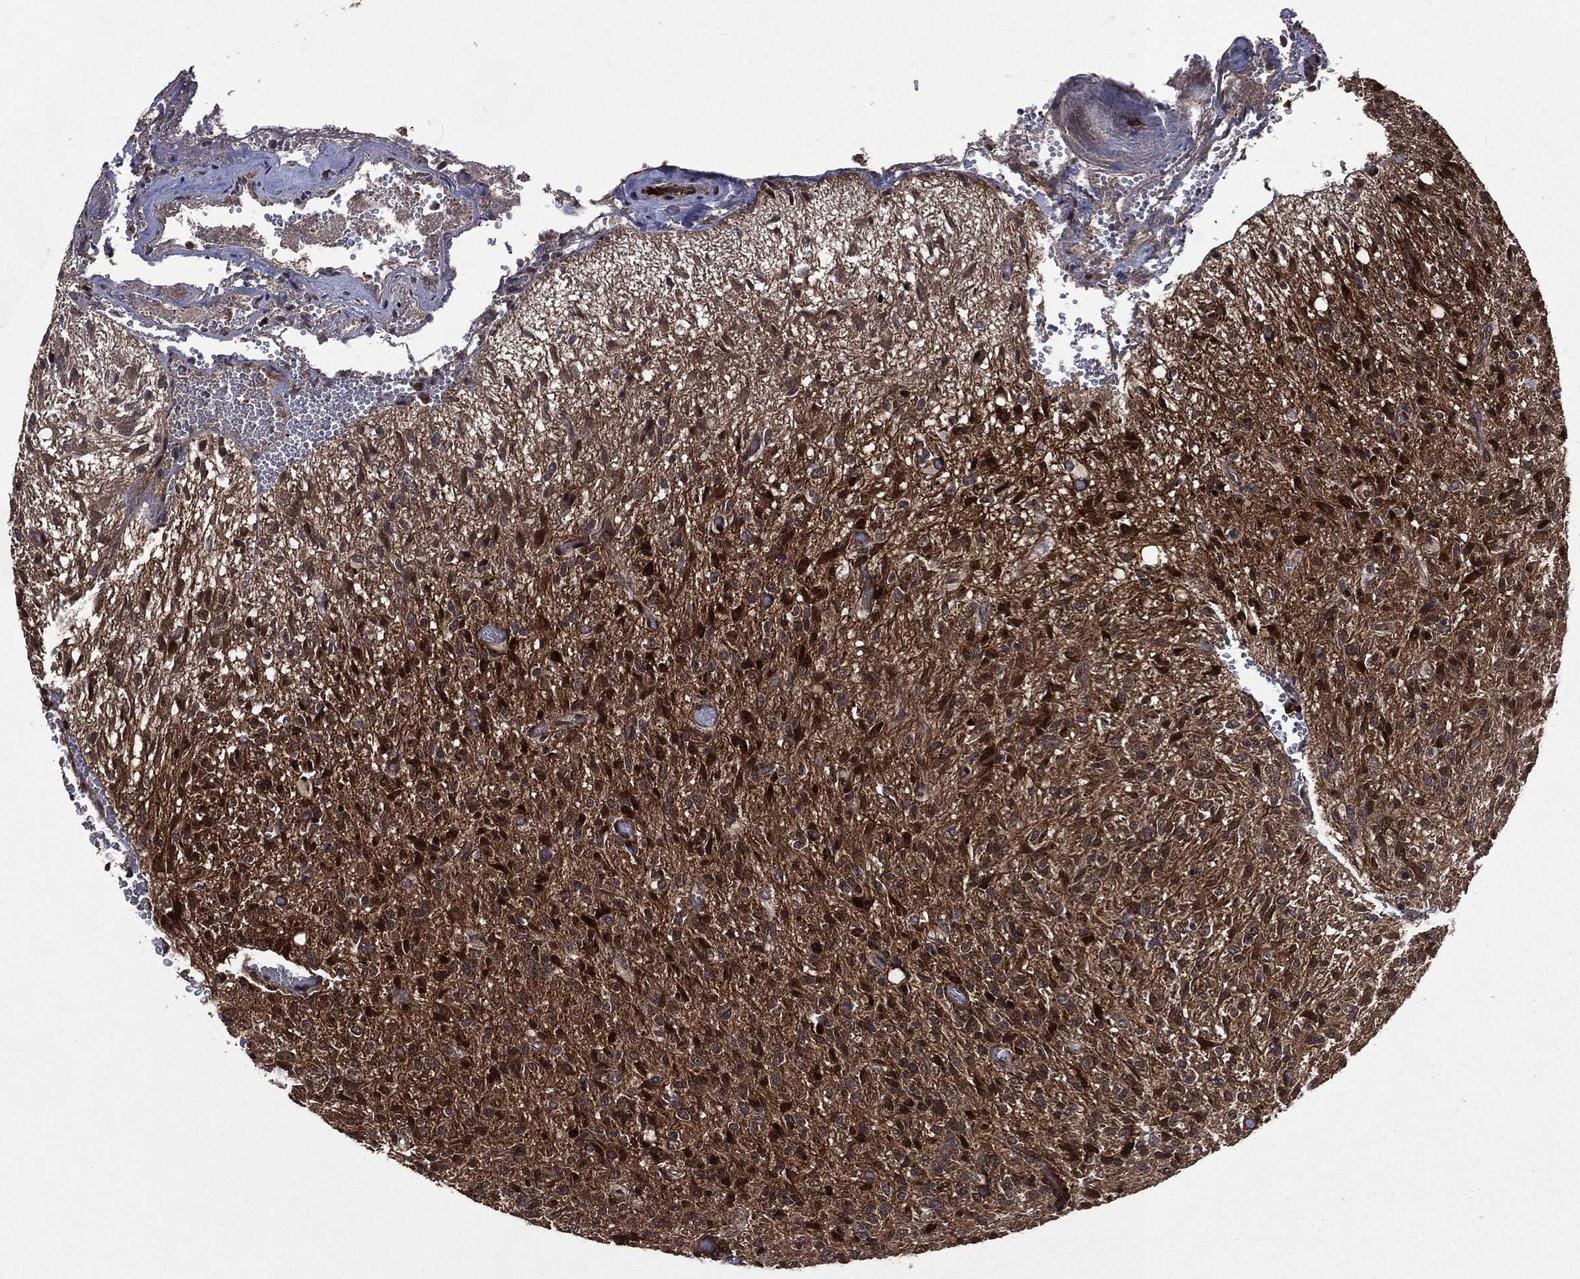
{"staining": {"intensity": "strong", "quantity": "<25%", "location": "cytoplasmic/membranous,nuclear"}, "tissue": "glioma", "cell_type": "Tumor cells", "image_type": "cancer", "snomed": [{"axis": "morphology", "description": "Glioma, malignant, High grade"}, {"axis": "topography", "description": "Brain"}], "caption": "A photomicrograph showing strong cytoplasmic/membranous and nuclear positivity in about <25% of tumor cells in malignant glioma (high-grade), as visualized by brown immunohistochemical staining.", "gene": "LENG8", "patient": {"sex": "male", "age": 64}}